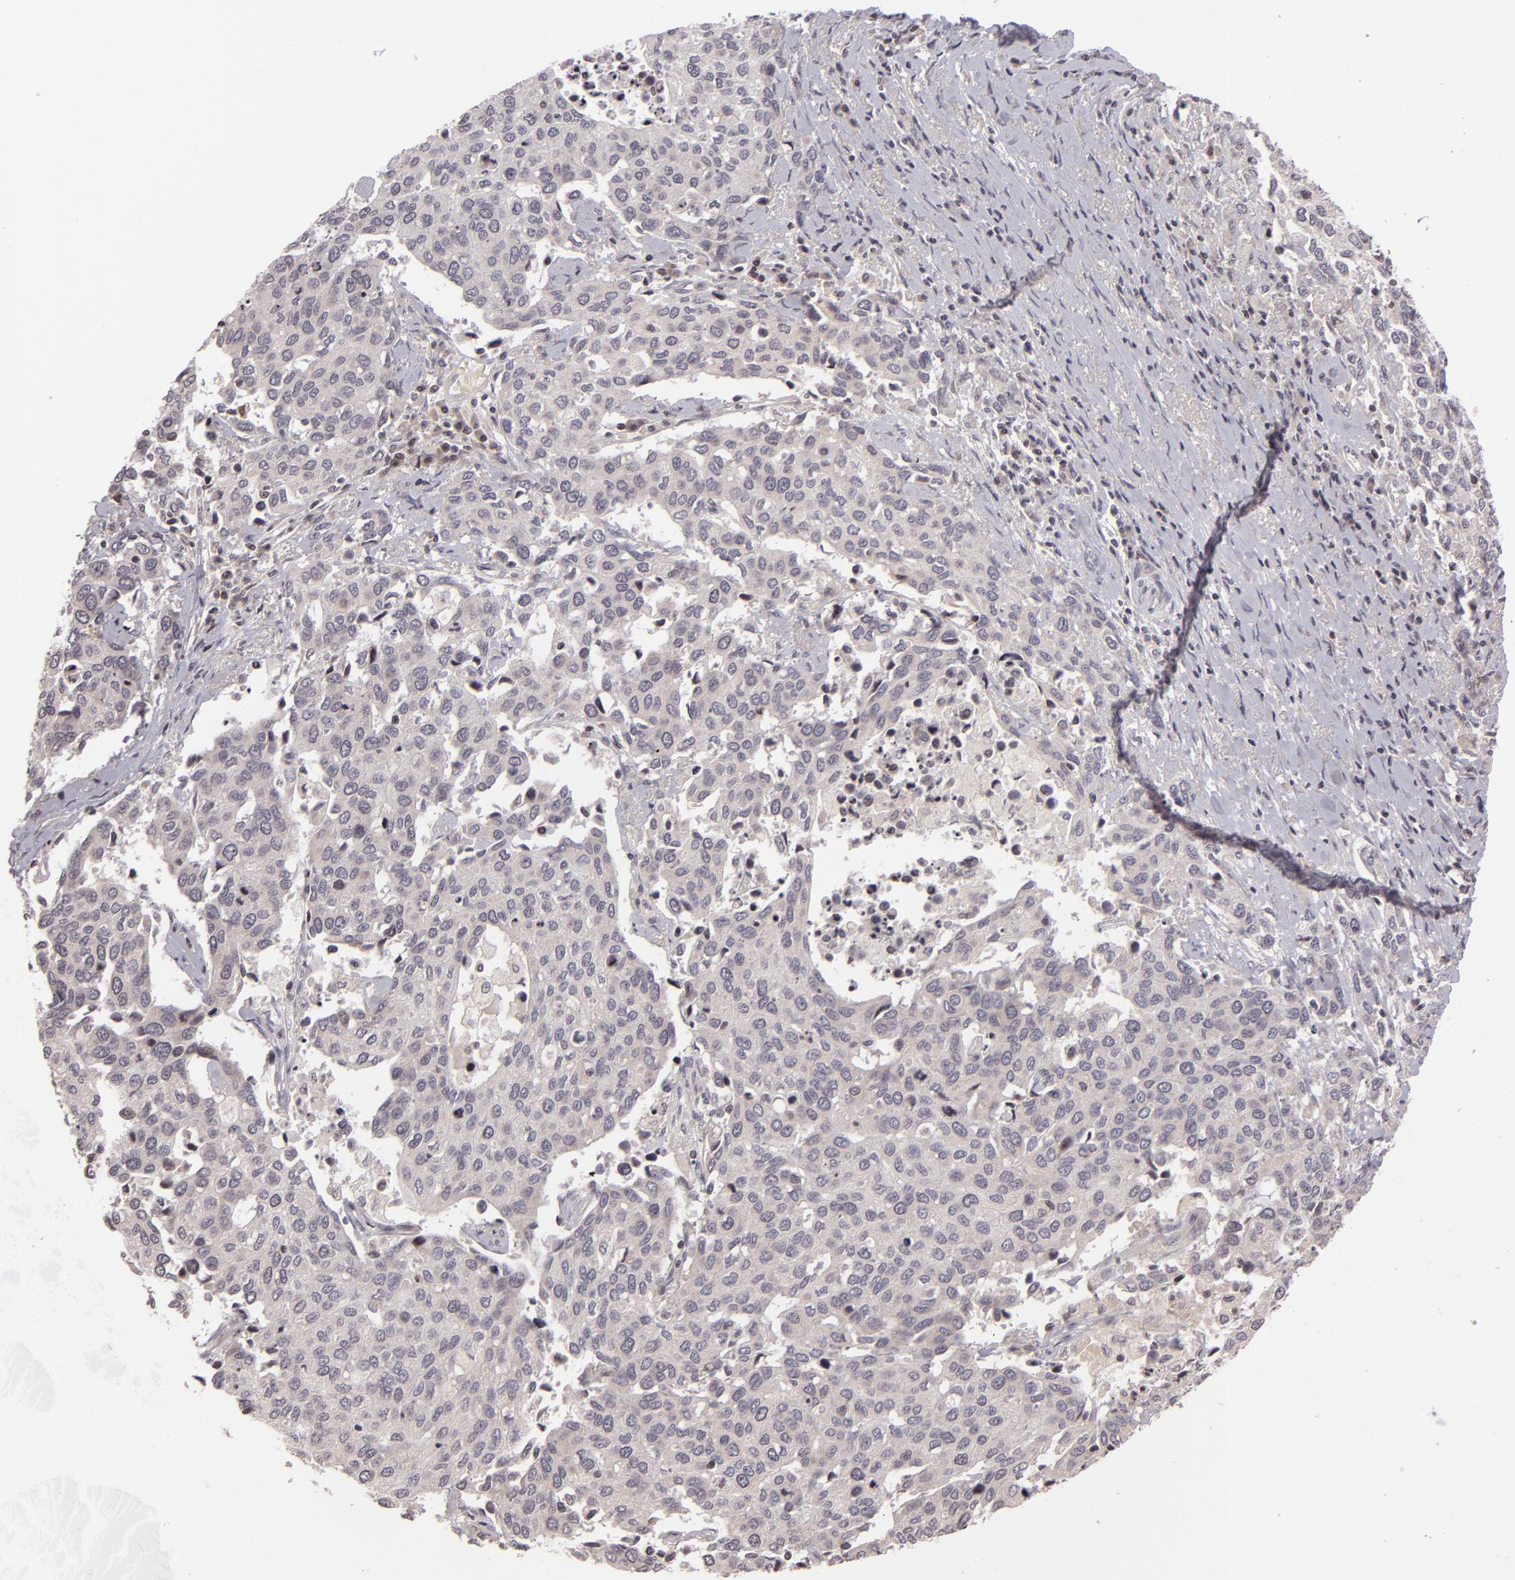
{"staining": {"intensity": "negative", "quantity": "none", "location": "none"}, "tissue": "cervical cancer", "cell_type": "Tumor cells", "image_type": "cancer", "snomed": [{"axis": "morphology", "description": "Squamous cell carcinoma, NOS"}, {"axis": "topography", "description": "Cervix"}], "caption": "Immunohistochemical staining of cervical cancer (squamous cell carcinoma) displays no significant staining in tumor cells. (DAB (3,3'-diaminobenzidine) immunohistochemistry (IHC) visualized using brightfield microscopy, high magnification).", "gene": "AKAP6", "patient": {"sex": "female", "age": 54}}